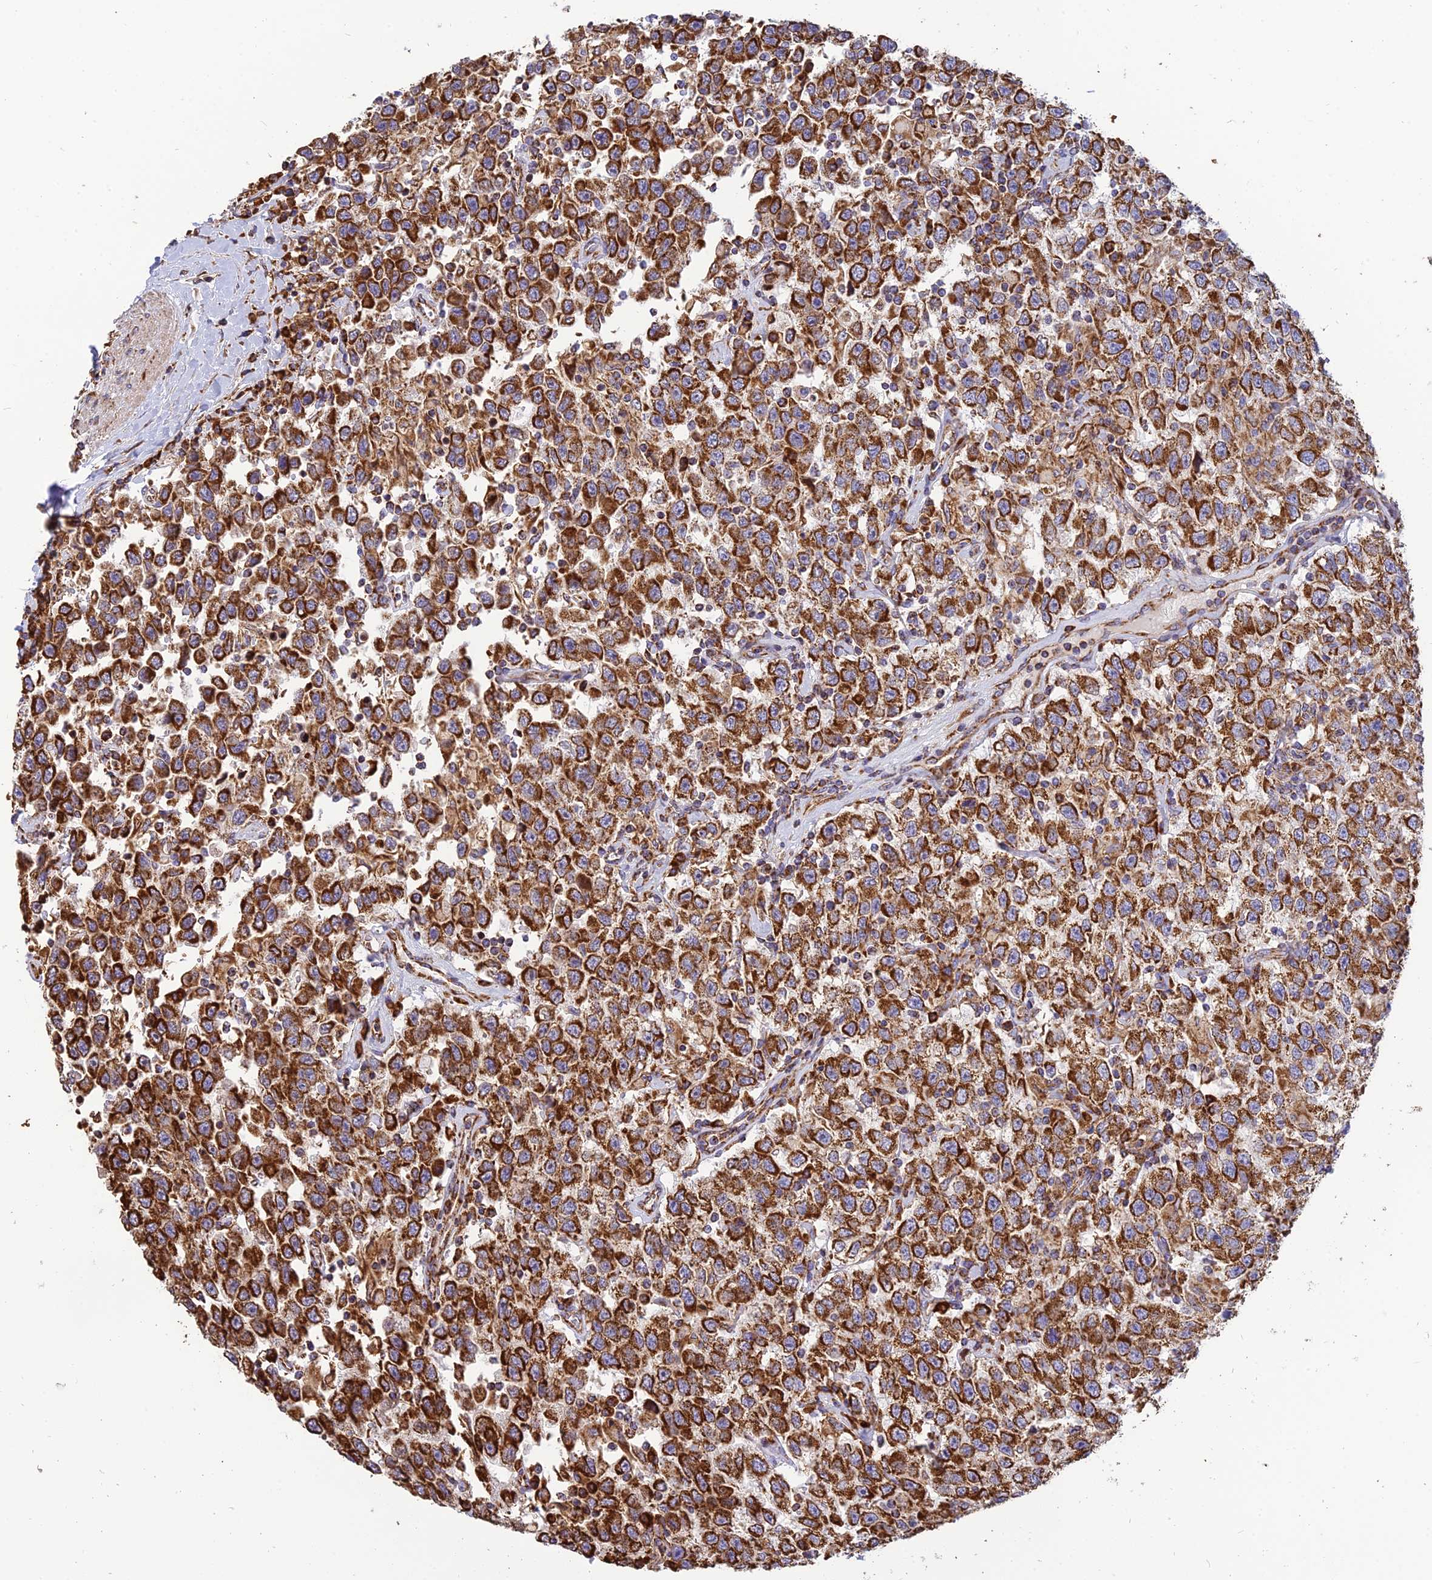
{"staining": {"intensity": "strong", "quantity": ">75%", "location": "cytoplasmic/membranous"}, "tissue": "testis cancer", "cell_type": "Tumor cells", "image_type": "cancer", "snomed": [{"axis": "morphology", "description": "Seminoma, NOS"}, {"axis": "topography", "description": "Testis"}], "caption": "Immunohistochemistry staining of testis cancer, which displays high levels of strong cytoplasmic/membranous expression in about >75% of tumor cells indicating strong cytoplasmic/membranous protein expression. The staining was performed using DAB (3,3'-diaminobenzidine) (brown) for protein detection and nuclei were counterstained in hematoxylin (blue).", "gene": "THUMPD2", "patient": {"sex": "male", "age": 41}}